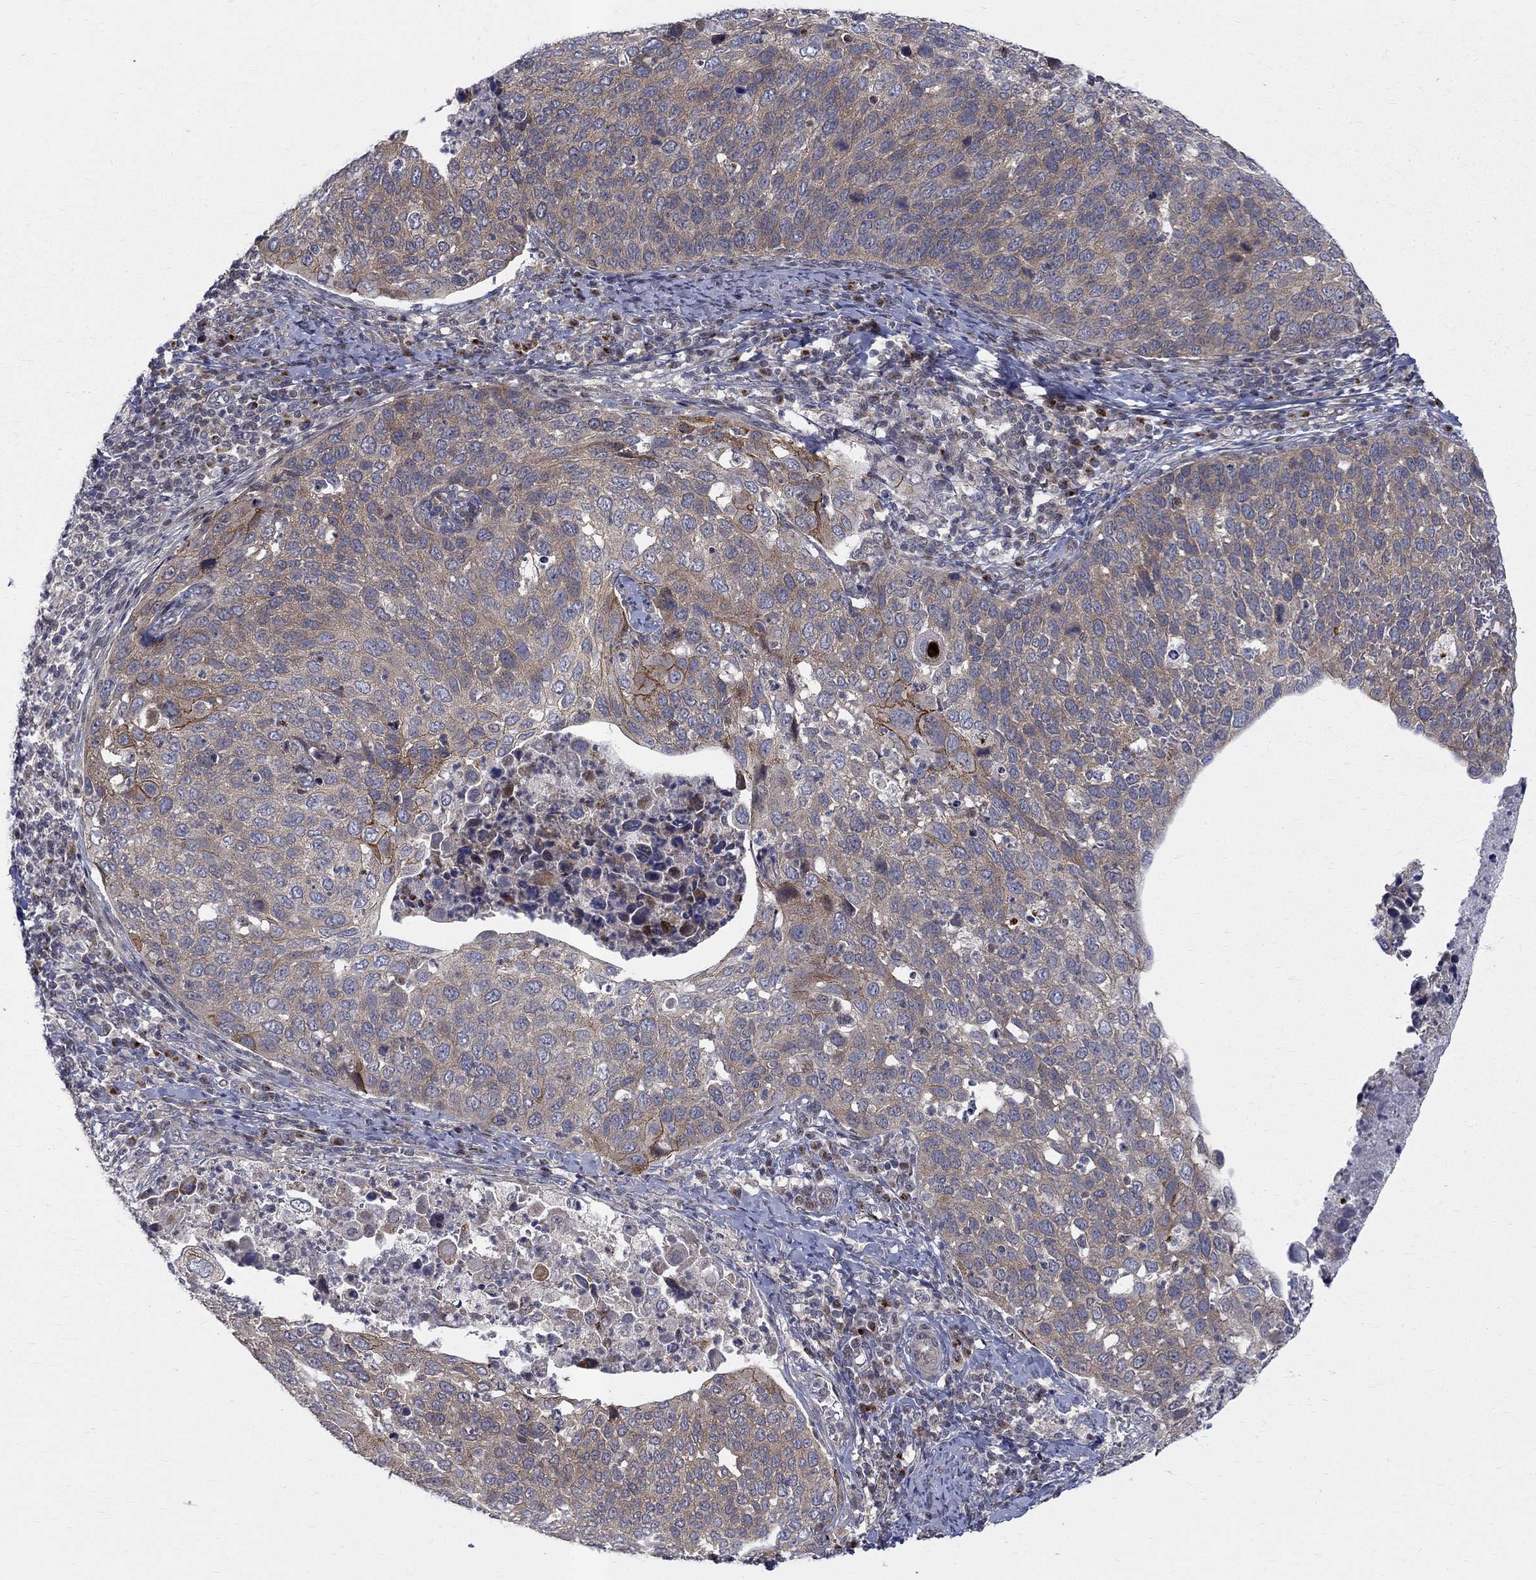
{"staining": {"intensity": "weak", "quantity": ">75%", "location": "cytoplasmic/membranous"}, "tissue": "cervical cancer", "cell_type": "Tumor cells", "image_type": "cancer", "snomed": [{"axis": "morphology", "description": "Squamous cell carcinoma, NOS"}, {"axis": "topography", "description": "Cervix"}], "caption": "Approximately >75% of tumor cells in cervical cancer (squamous cell carcinoma) exhibit weak cytoplasmic/membranous protein expression as visualized by brown immunohistochemical staining.", "gene": "WDR19", "patient": {"sex": "female", "age": 54}}